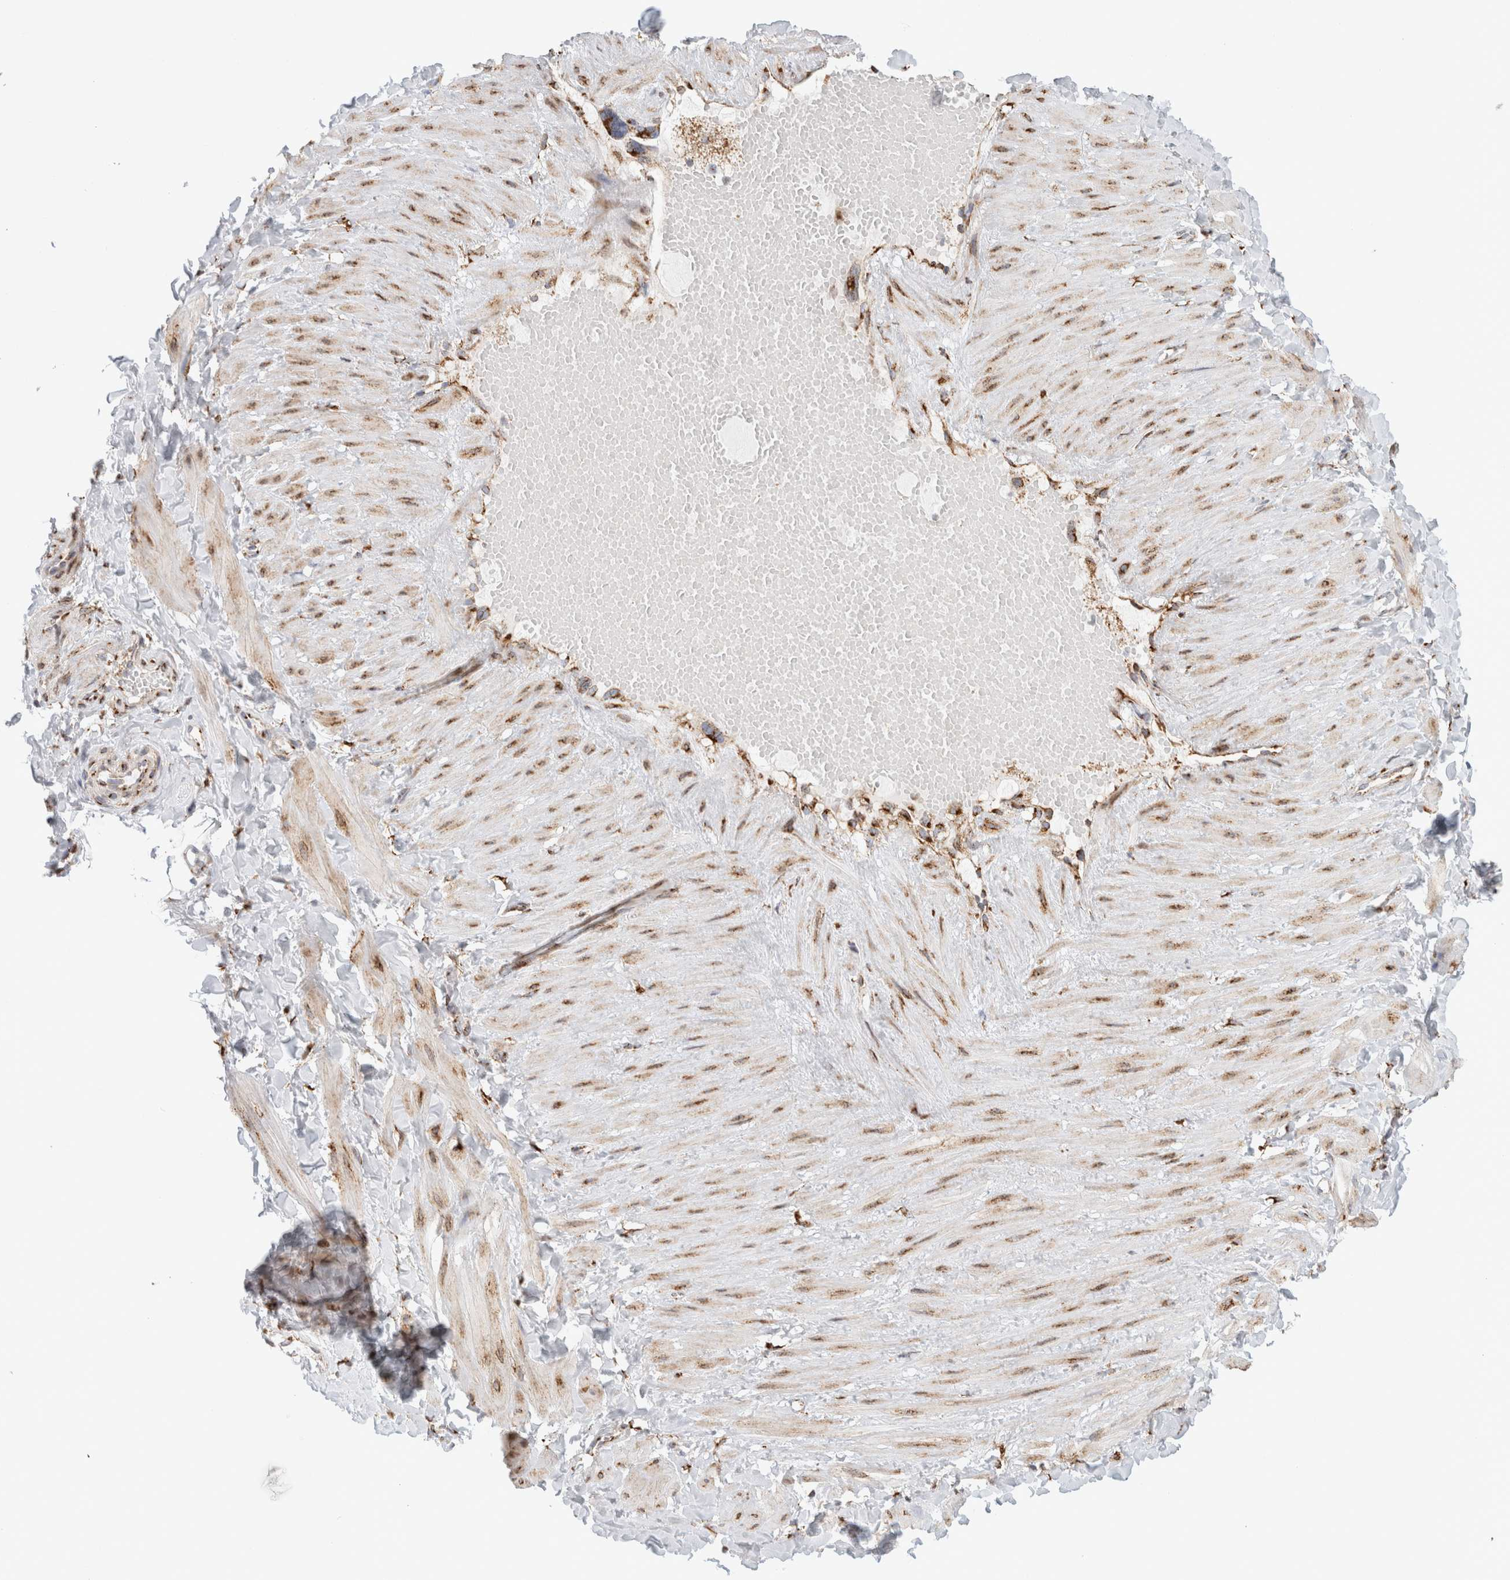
{"staining": {"intensity": "strong", "quantity": ">75%", "location": "cytoplasmic/membranous"}, "tissue": "soft tissue", "cell_type": "Fibroblasts", "image_type": "normal", "snomed": [{"axis": "morphology", "description": "Normal tissue, NOS"}, {"axis": "topography", "description": "Adipose tissue"}, {"axis": "topography", "description": "Vascular tissue"}, {"axis": "topography", "description": "Peripheral nerve tissue"}], "caption": "Approximately >75% of fibroblasts in normal soft tissue display strong cytoplasmic/membranous protein positivity as visualized by brown immunohistochemical staining.", "gene": "MCFD2", "patient": {"sex": "male", "age": 25}}